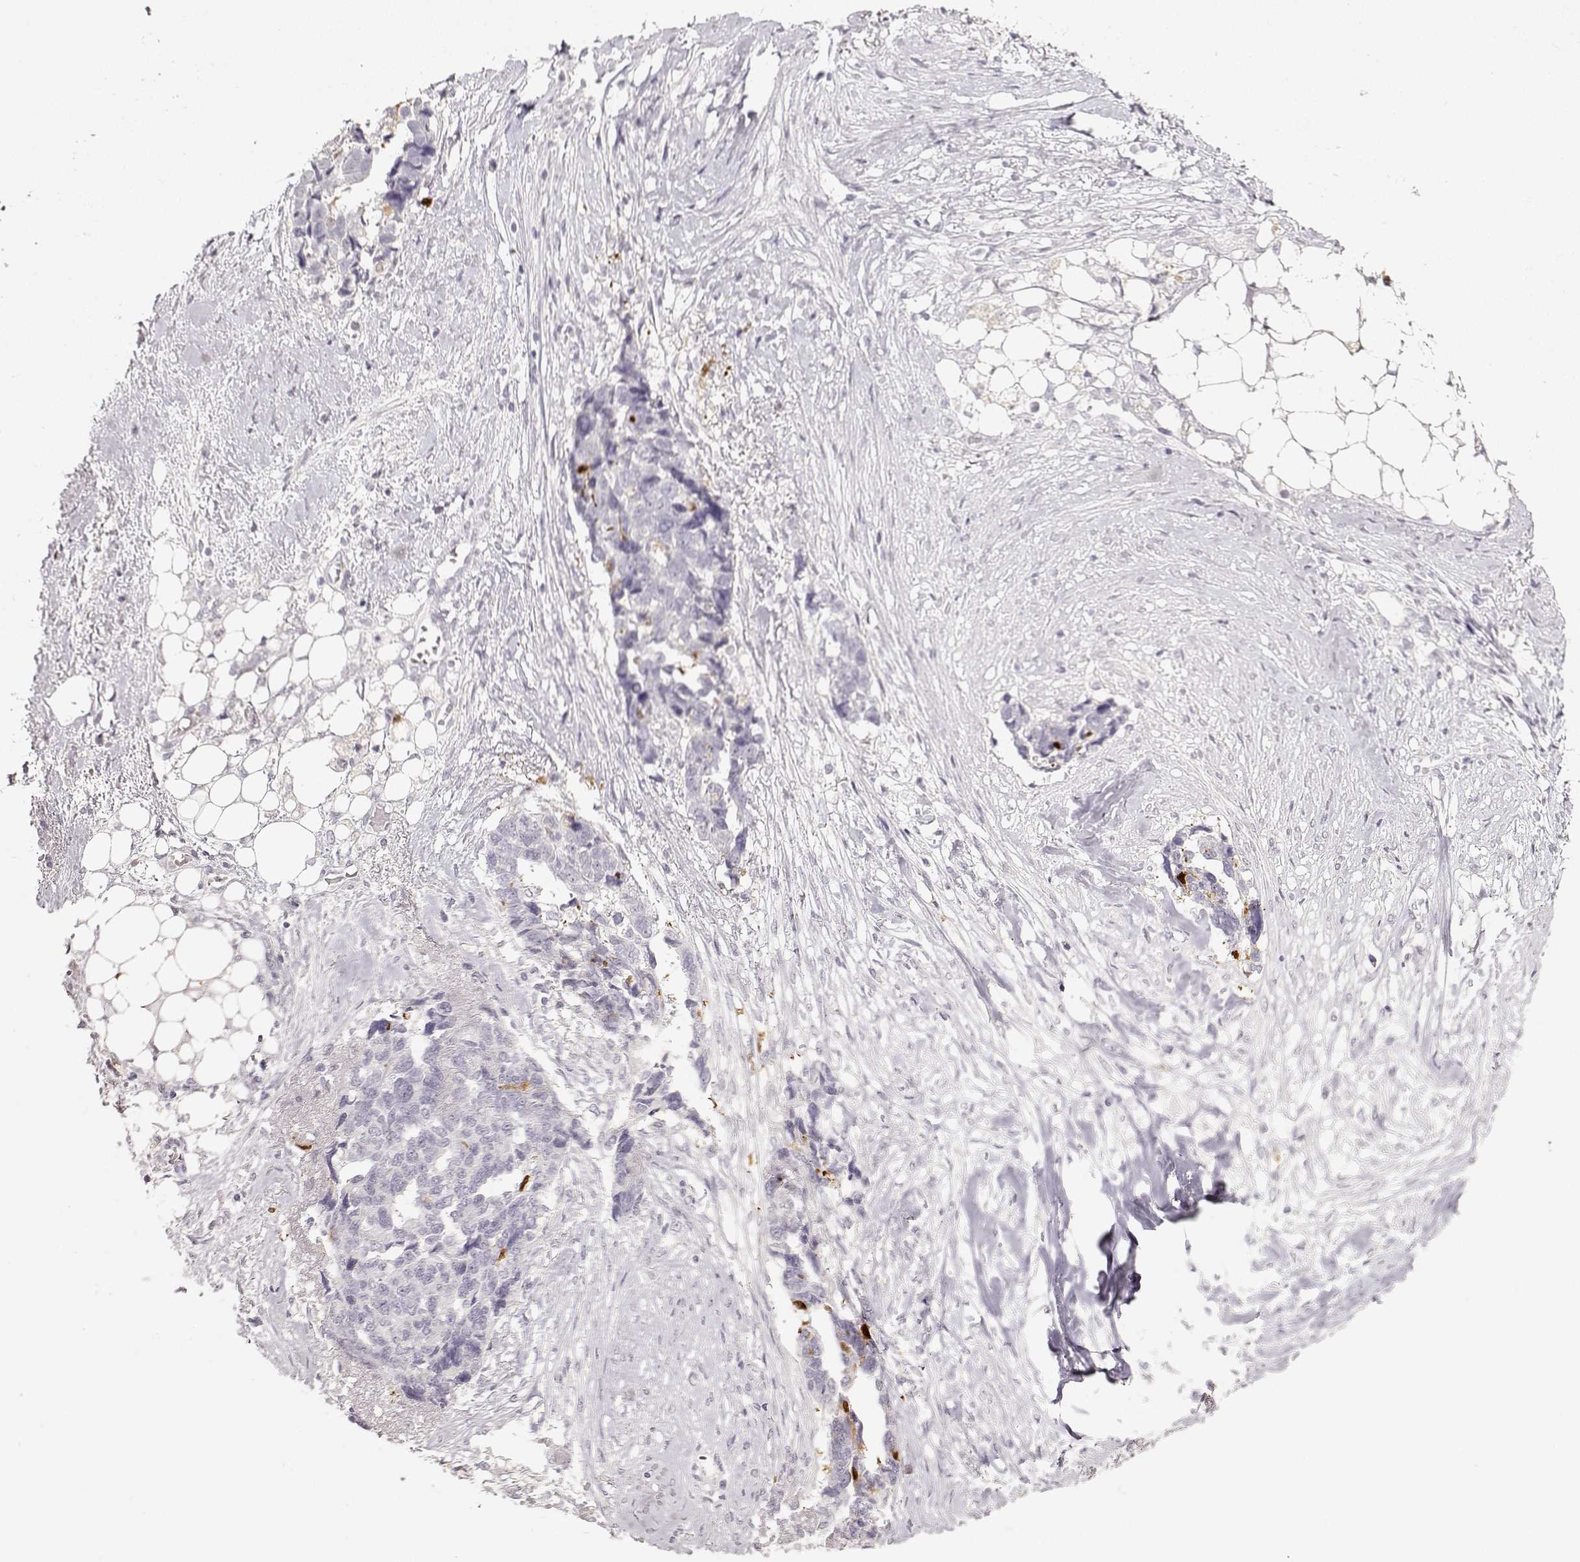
{"staining": {"intensity": "negative", "quantity": "none", "location": "none"}, "tissue": "ovarian cancer", "cell_type": "Tumor cells", "image_type": "cancer", "snomed": [{"axis": "morphology", "description": "Cystadenocarcinoma, serous, NOS"}, {"axis": "topography", "description": "Ovary"}], "caption": "Ovarian cancer was stained to show a protein in brown. There is no significant positivity in tumor cells. Brightfield microscopy of IHC stained with DAB (brown) and hematoxylin (blue), captured at high magnification.", "gene": "S100B", "patient": {"sex": "female", "age": 69}}